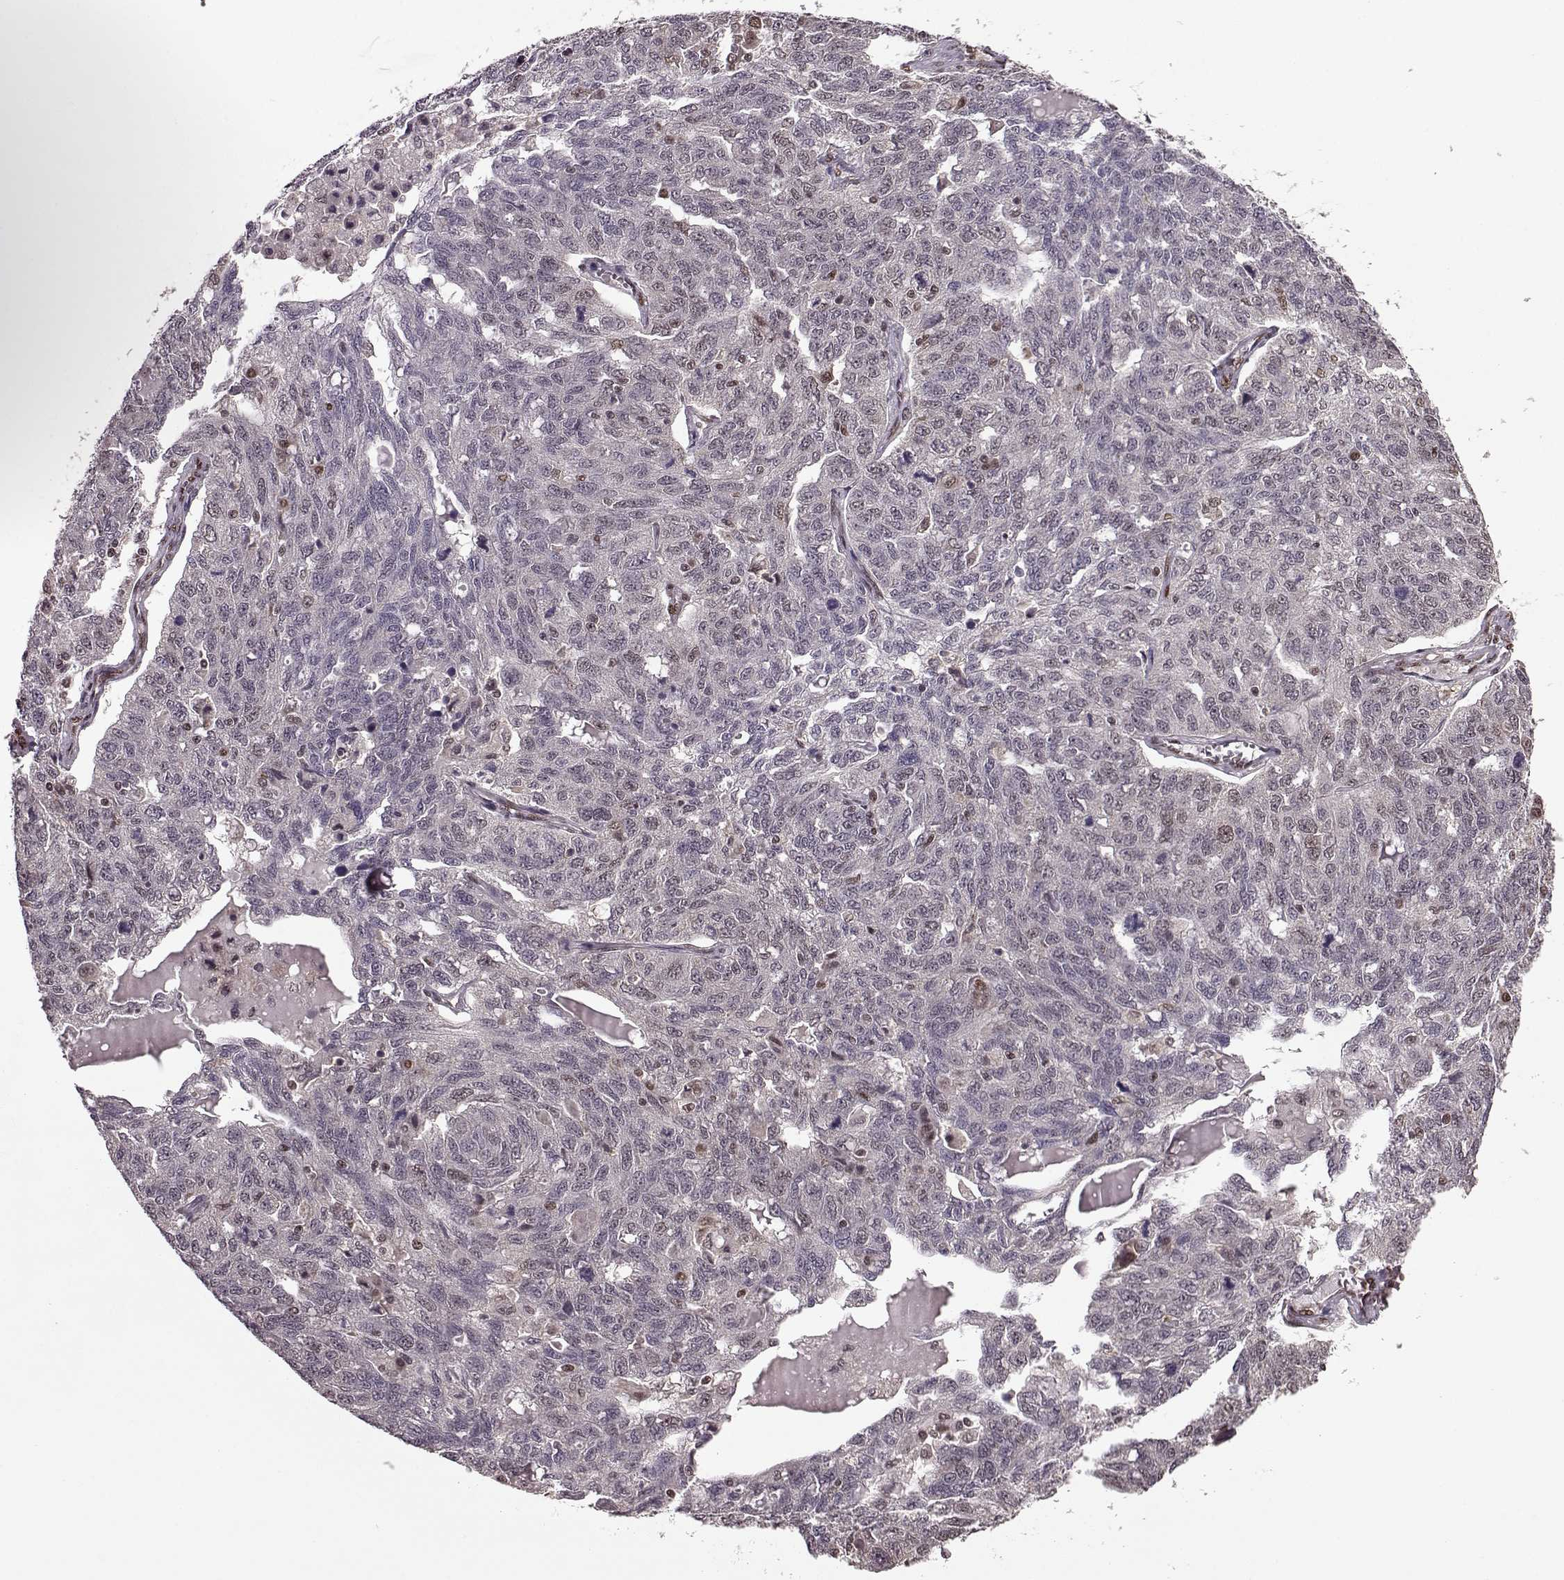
{"staining": {"intensity": "weak", "quantity": "<25%", "location": "nuclear"}, "tissue": "ovarian cancer", "cell_type": "Tumor cells", "image_type": "cancer", "snomed": [{"axis": "morphology", "description": "Cystadenocarcinoma, serous, NOS"}, {"axis": "topography", "description": "Ovary"}], "caption": "This is an immunohistochemistry (IHC) photomicrograph of human ovarian serous cystadenocarcinoma. There is no expression in tumor cells.", "gene": "FTO", "patient": {"sex": "female", "age": 71}}